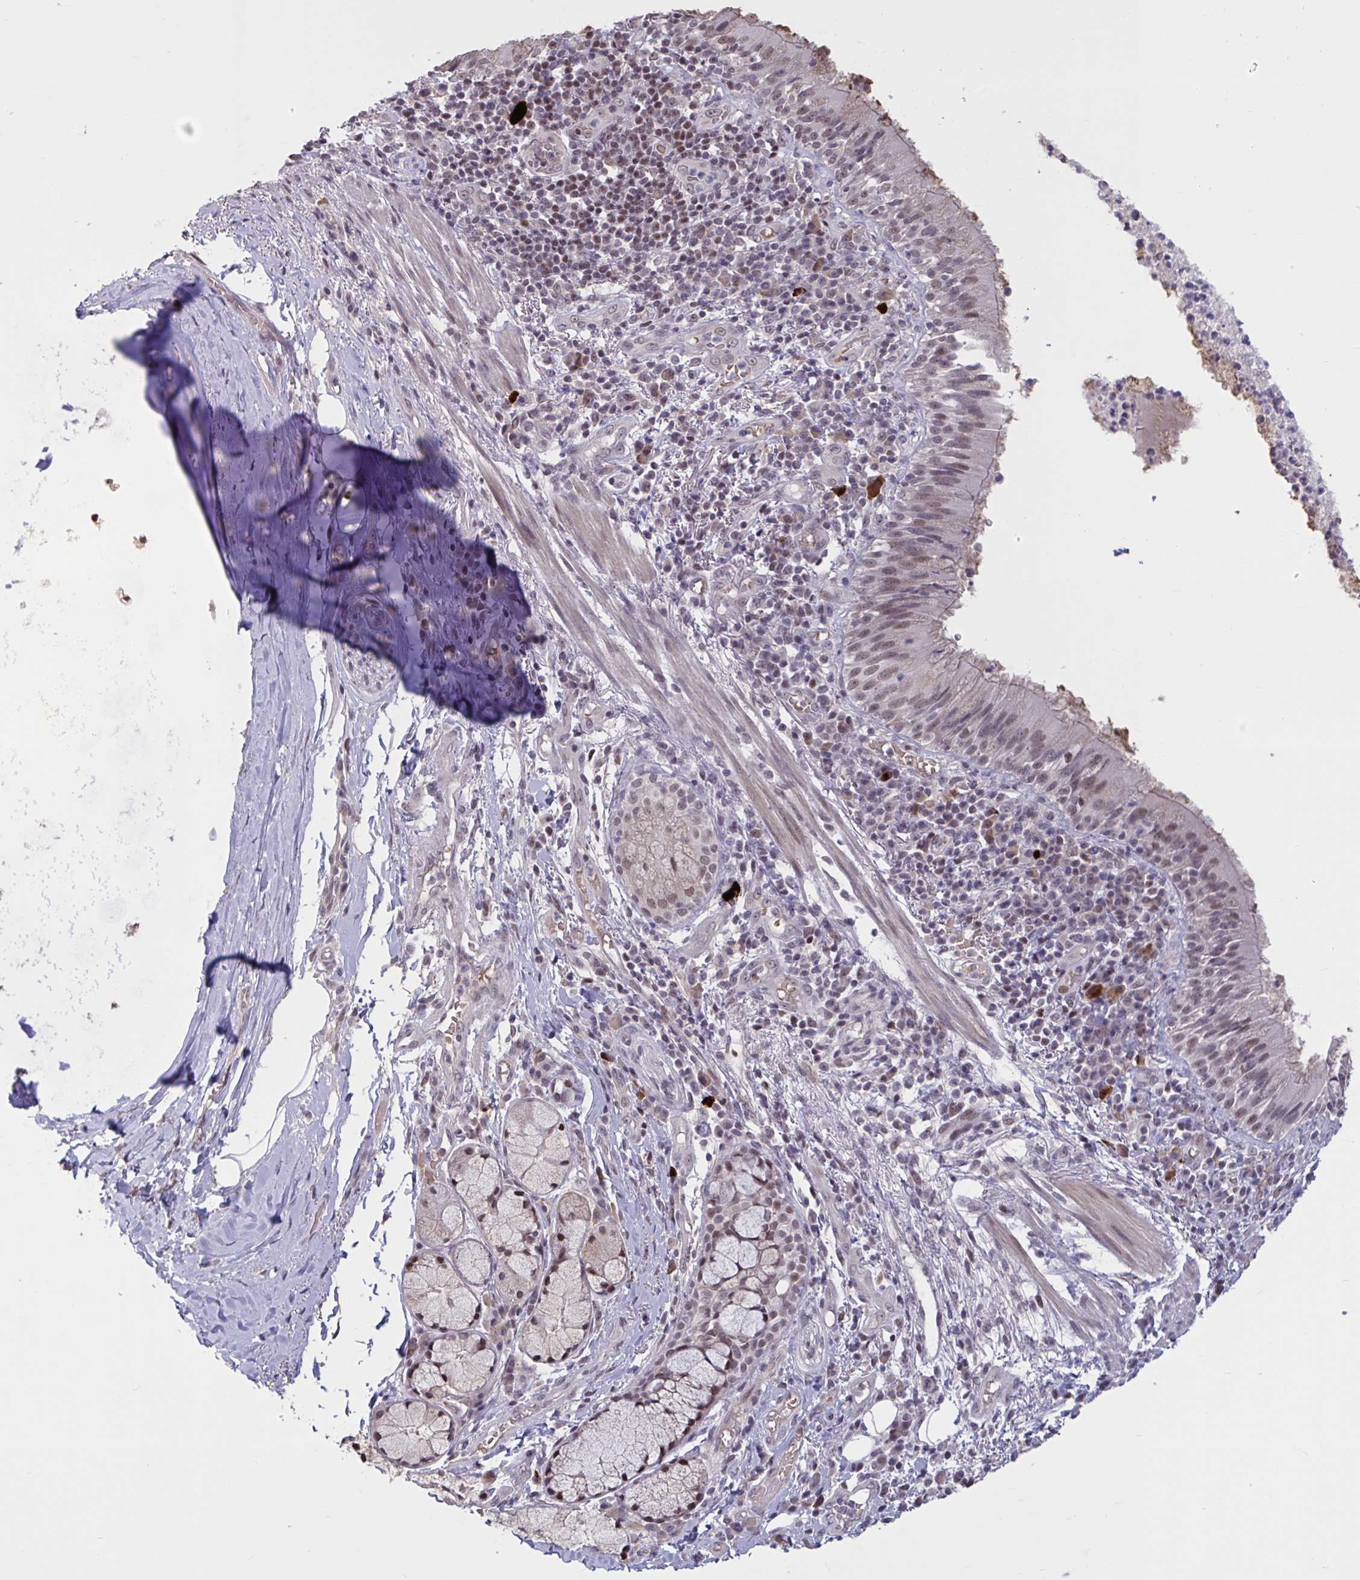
{"staining": {"intensity": "moderate", "quantity": "25%-75%", "location": "nuclear"}, "tissue": "bronchus", "cell_type": "Respiratory epithelial cells", "image_type": "normal", "snomed": [{"axis": "morphology", "description": "Normal tissue, NOS"}, {"axis": "topography", "description": "Cartilage tissue"}, {"axis": "topography", "description": "Bronchus"}], "caption": "Bronchus stained for a protein shows moderate nuclear positivity in respiratory epithelial cells. The staining is performed using DAB brown chromogen to label protein expression. The nuclei are counter-stained blue using hematoxylin.", "gene": "ZNF414", "patient": {"sex": "male", "age": 56}}